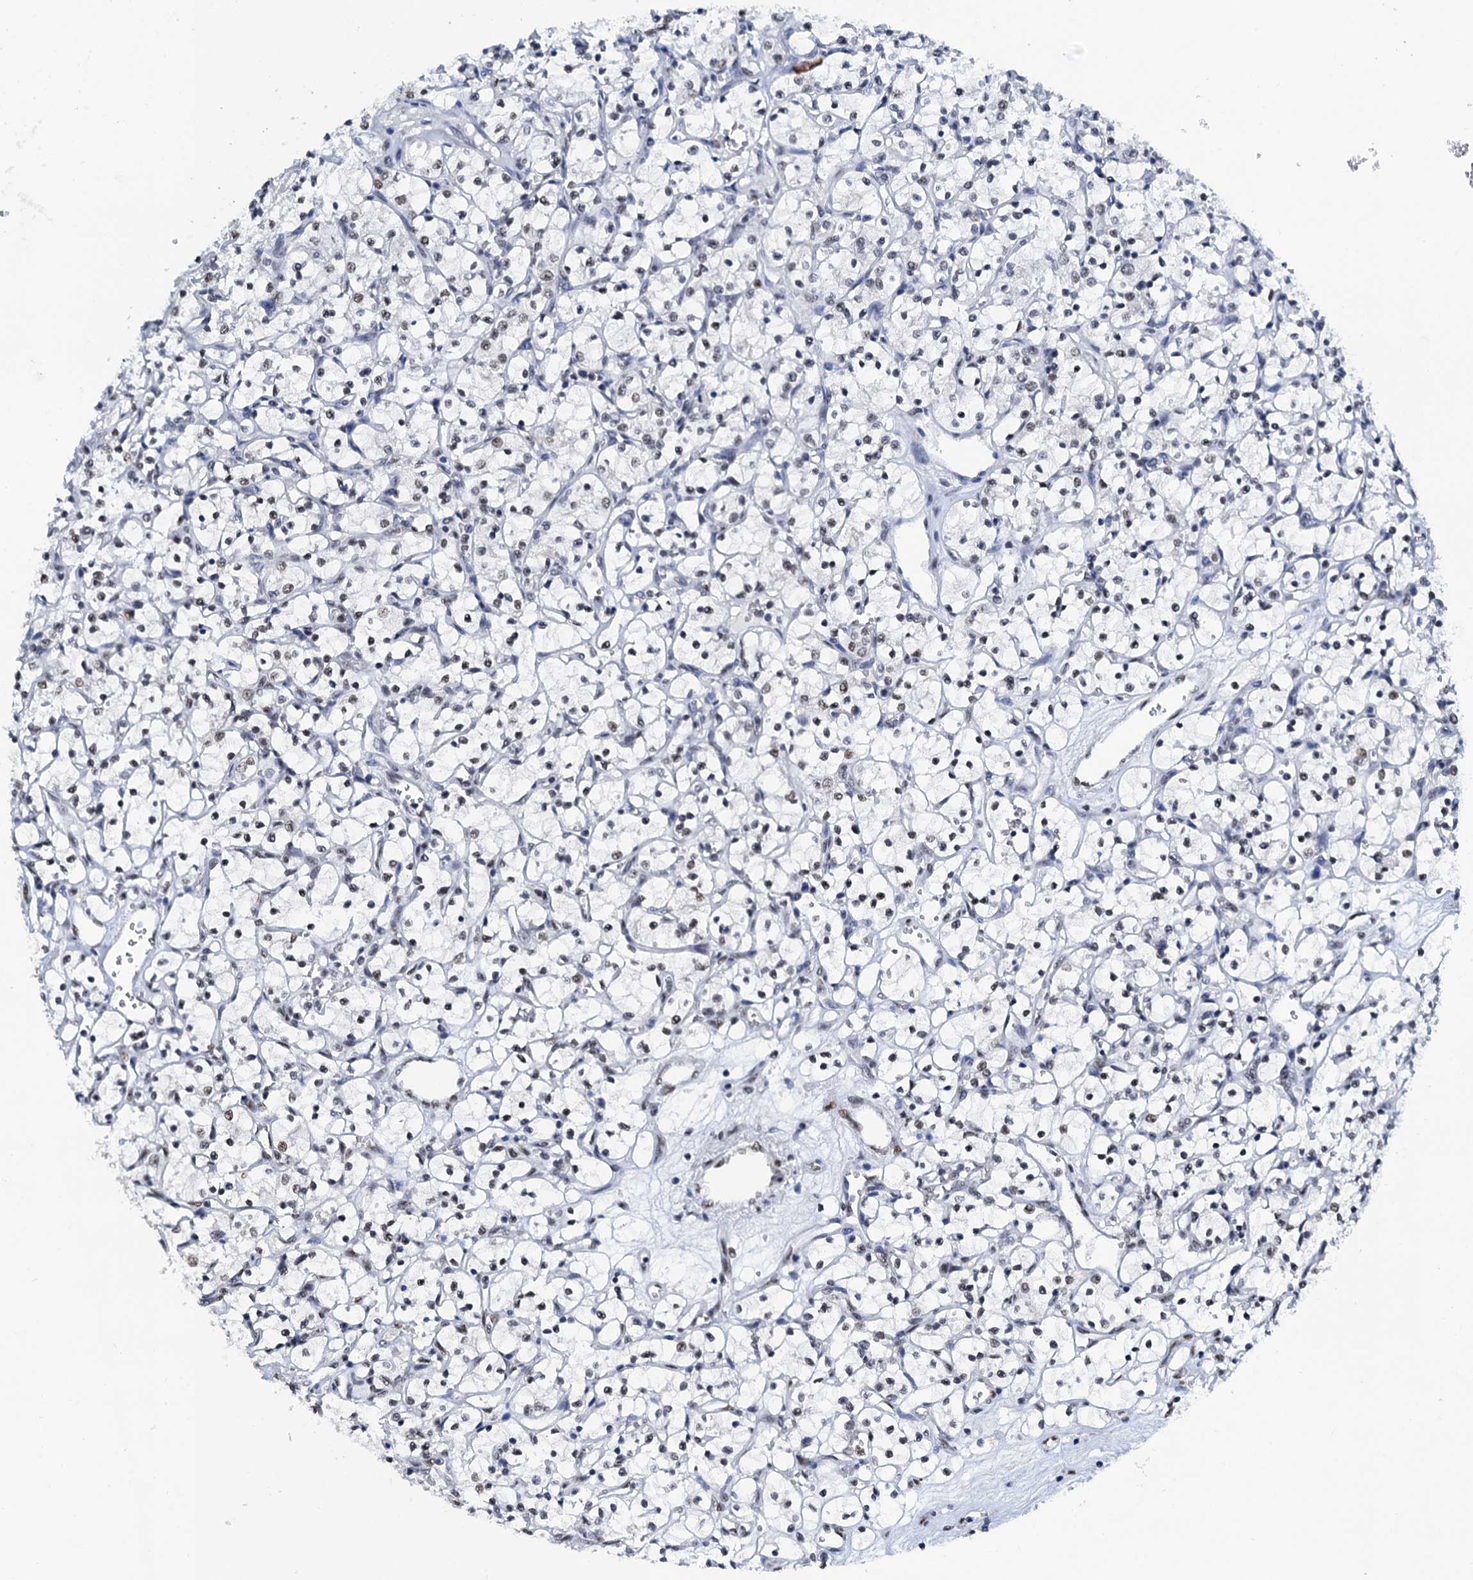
{"staining": {"intensity": "weak", "quantity": "25%-75%", "location": "nuclear"}, "tissue": "renal cancer", "cell_type": "Tumor cells", "image_type": "cancer", "snomed": [{"axis": "morphology", "description": "Adenocarcinoma, NOS"}, {"axis": "topography", "description": "Kidney"}], "caption": "Renal adenocarcinoma stained with DAB immunohistochemistry displays low levels of weak nuclear staining in about 25%-75% of tumor cells.", "gene": "SLTM", "patient": {"sex": "female", "age": 69}}